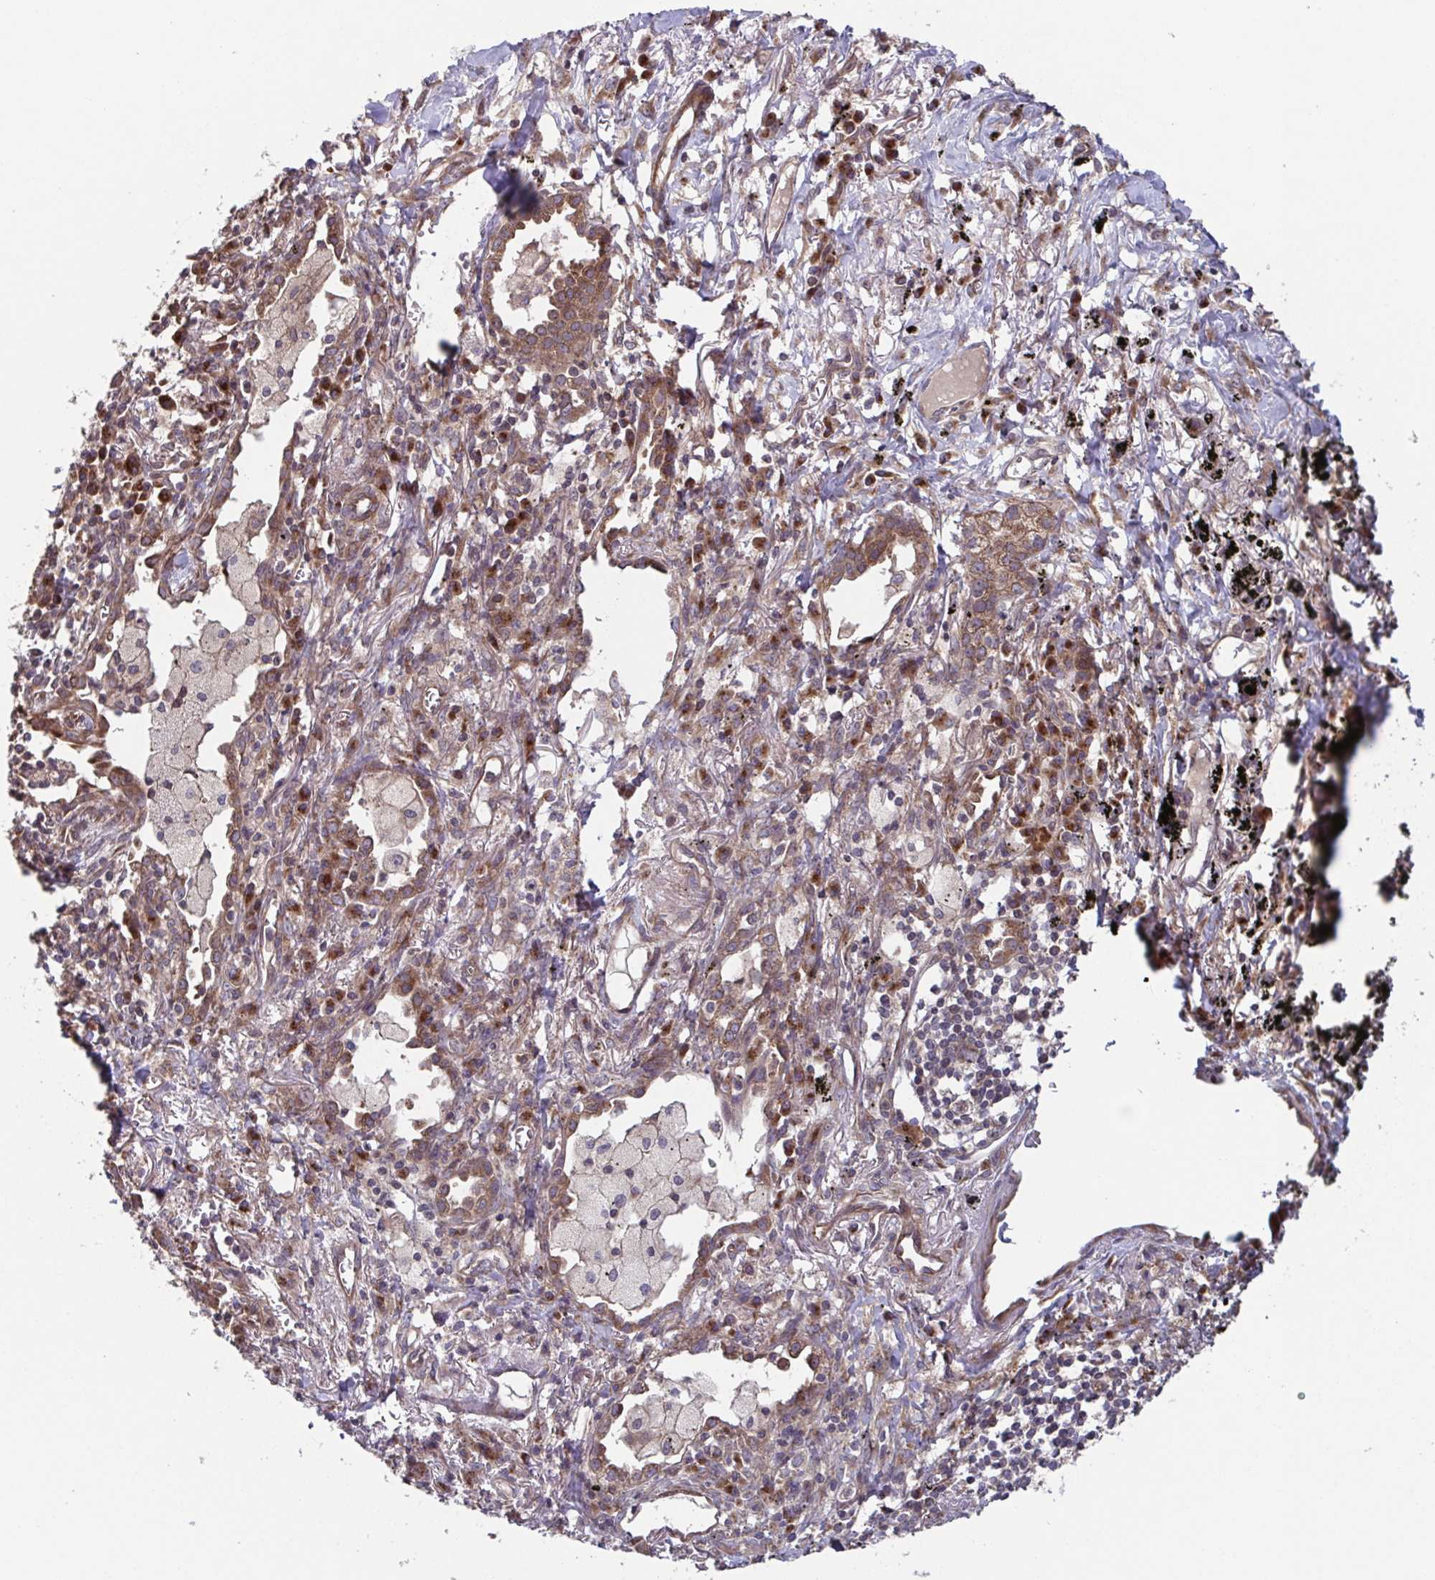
{"staining": {"intensity": "moderate", "quantity": ">75%", "location": "cytoplasmic/membranous"}, "tissue": "lung cancer", "cell_type": "Tumor cells", "image_type": "cancer", "snomed": [{"axis": "morphology", "description": "Squamous cell carcinoma, NOS"}, {"axis": "topography", "description": "Lung"}], "caption": "The histopathology image displays immunohistochemical staining of squamous cell carcinoma (lung). There is moderate cytoplasmic/membranous positivity is identified in about >75% of tumor cells.", "gene": "COPB1", "patient": {"sex": "male", "age": 74}}